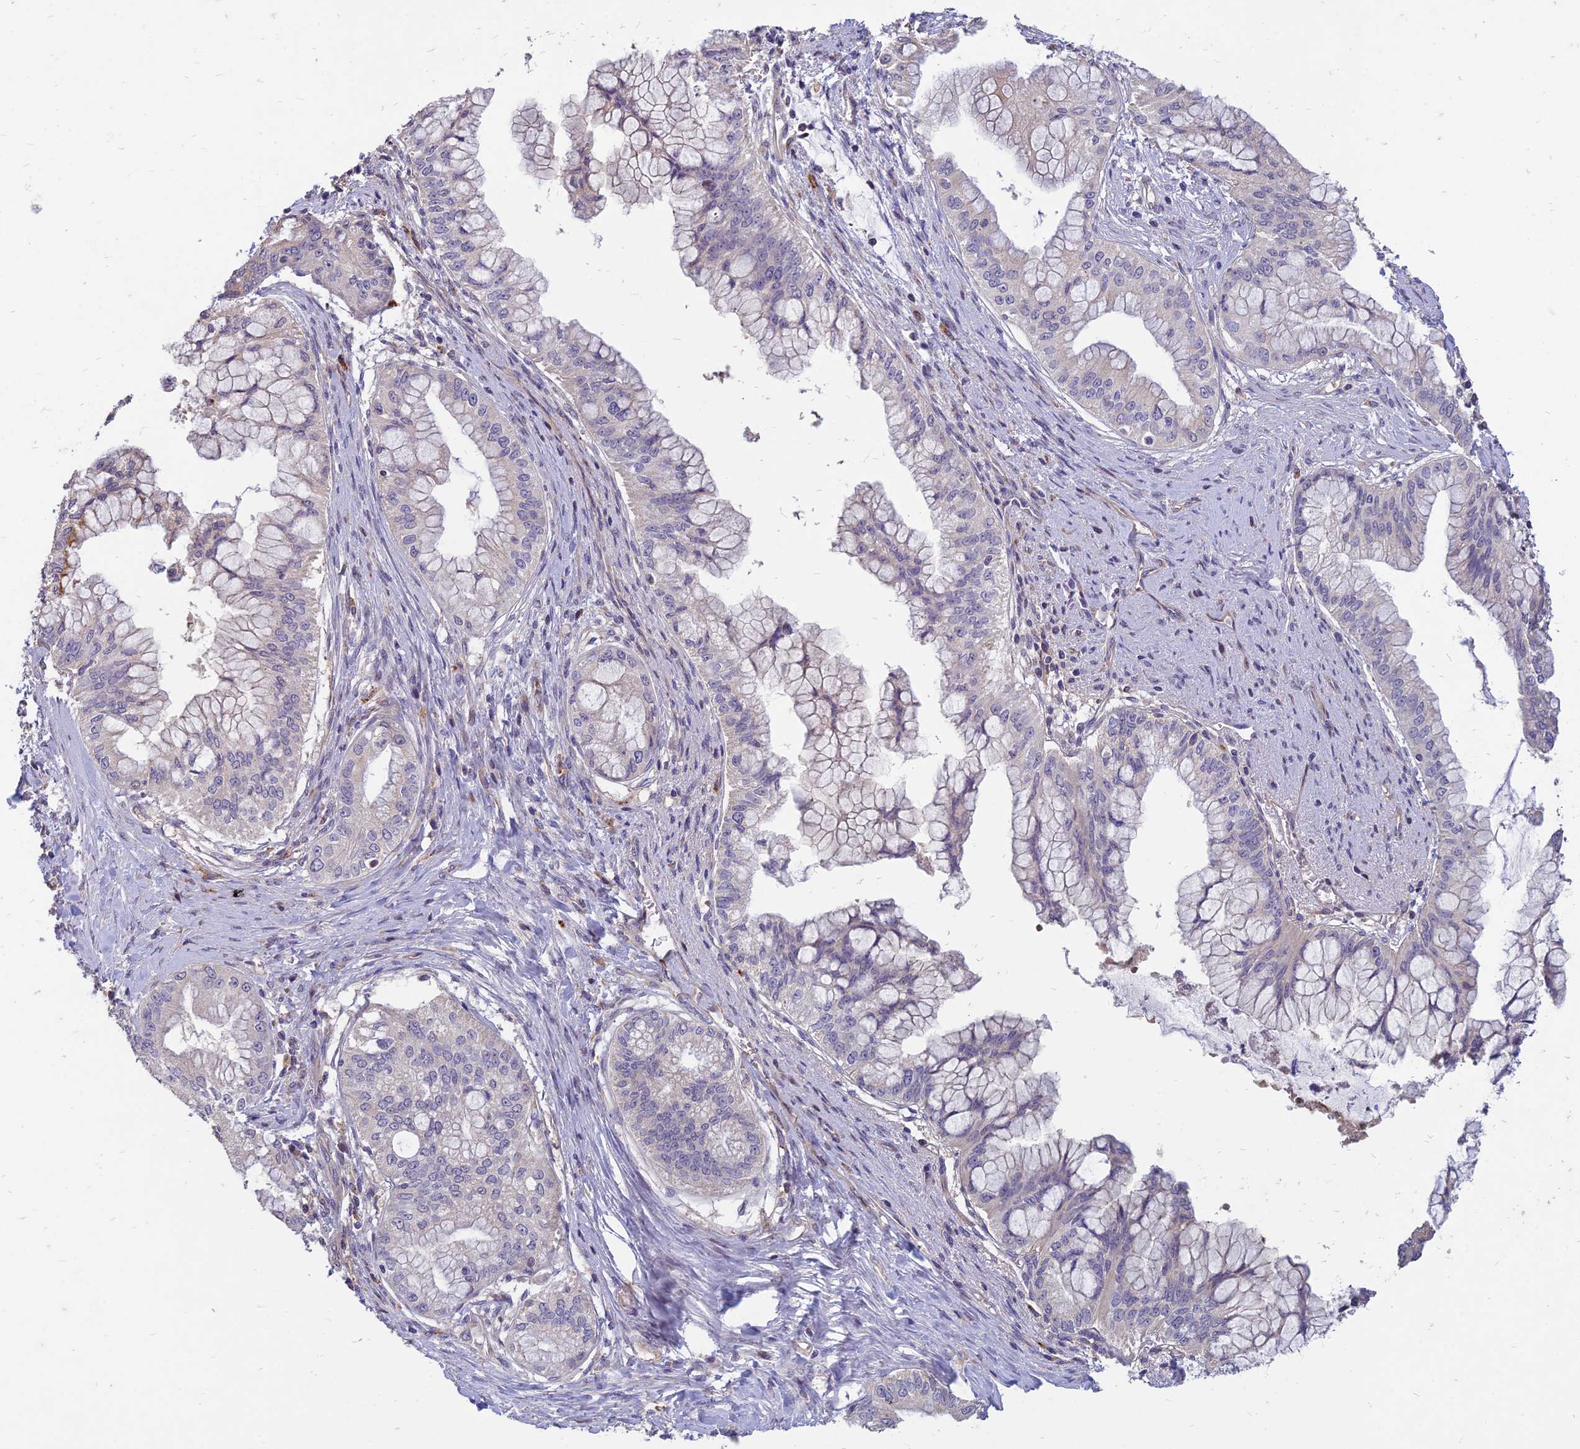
{"staining": {"intensity": "negative", "quantity": "none", "location": "none"}, "tissue": "pancreatic cancer", "cell_type": "Tumor cells", "image_type": "cancer", "snomed": [{"axis": "morphology", "description": "Adenocarcinoma, NOS"}, {"axis": "topography", "description": "Pancreas"}], "caption": "The micrograph exhibits no significant positivity in tumor cells of pancreatic adenocarcinoma. Nuclei are stained in blue.", "gene": "ST3GAL6", "patient": {"sex": "male", "age": 46}}